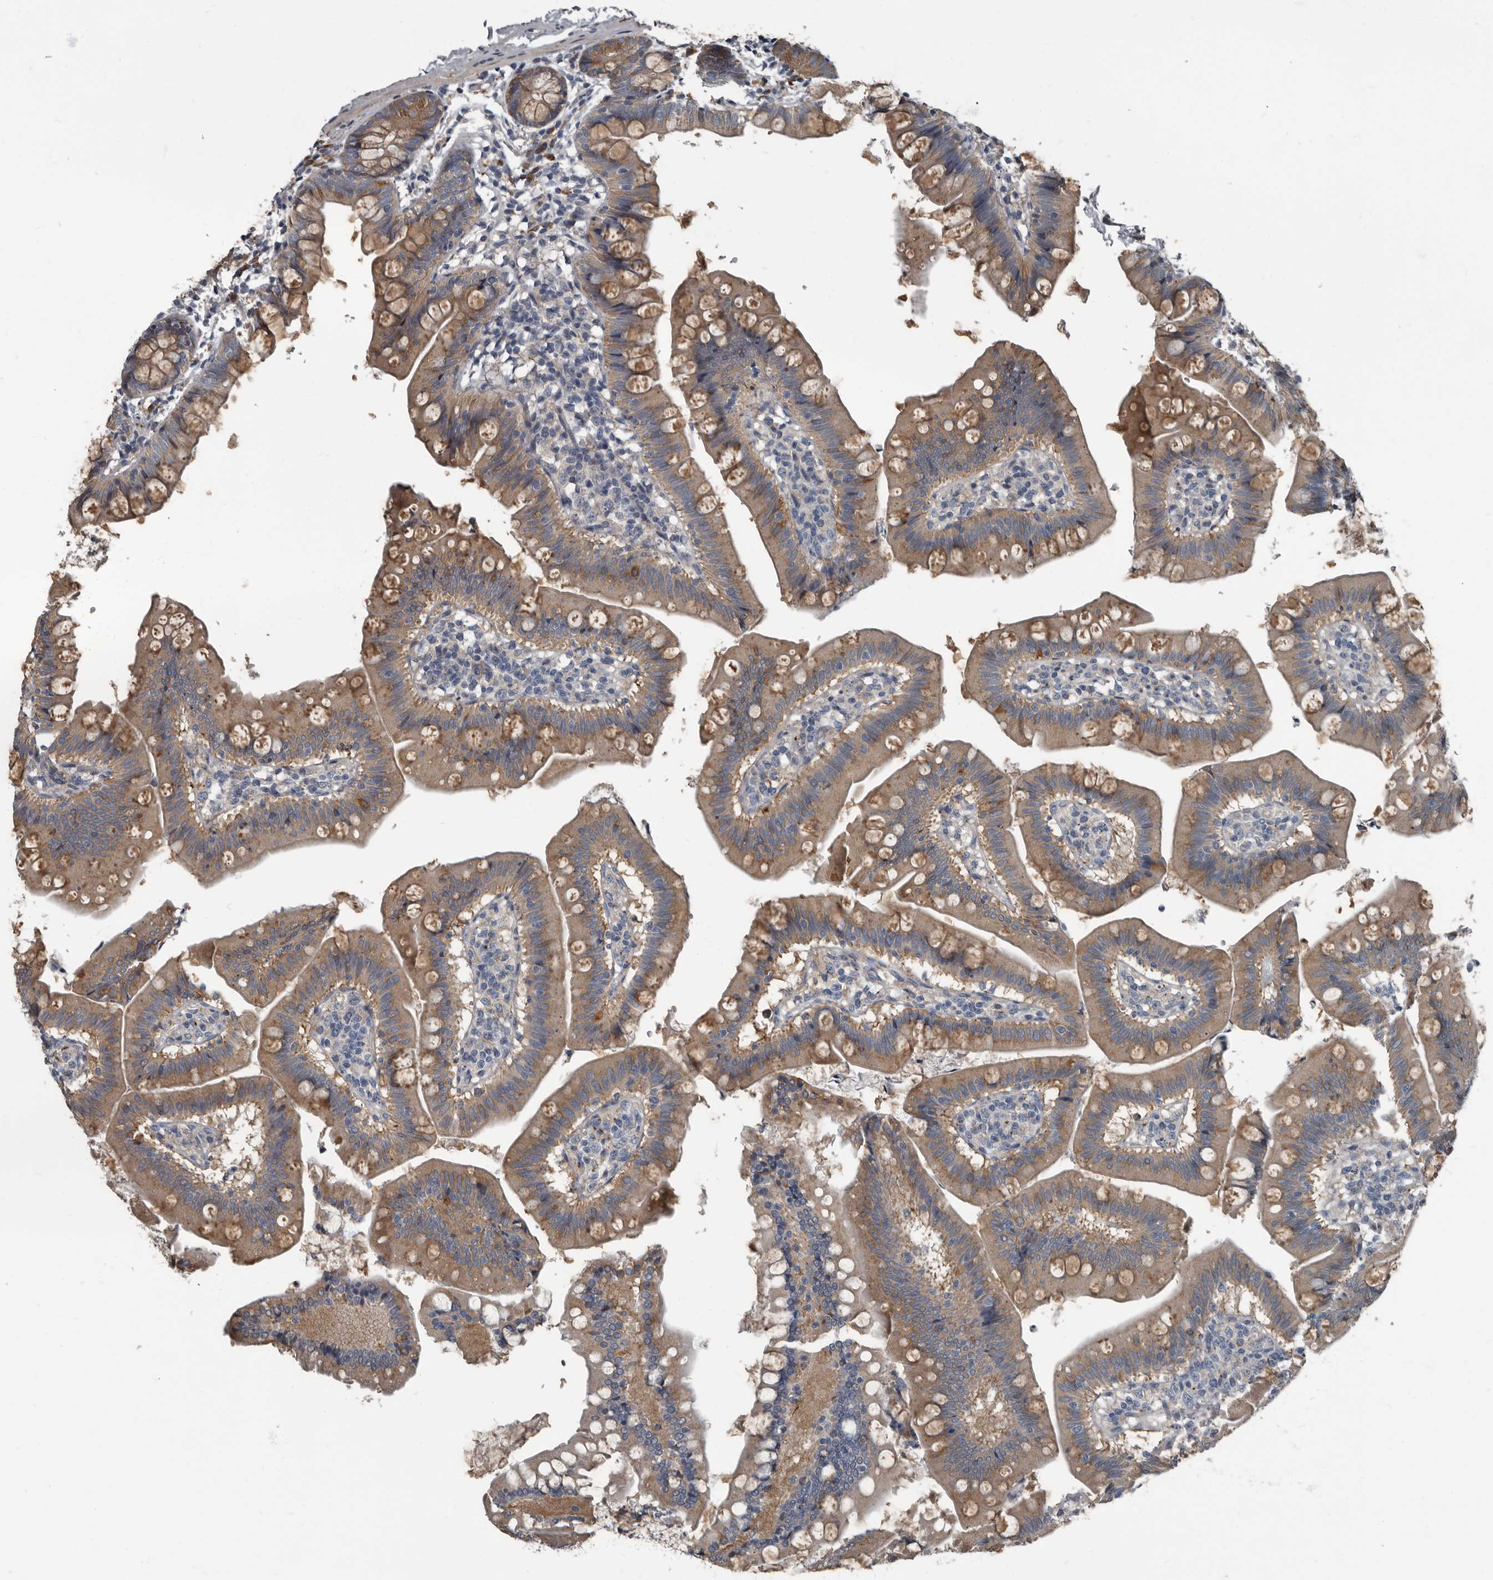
{"staining": {"intensity": "moderate", "quantity": ">75%", "location": "cytoplasmic/membranous"}, "tissue": "small intestine", "cell_type": "Glandular cells", "image_type": "normal", "snomed": [{"axis": "morphology", "description": "Normal tissue, NOS"}, {"axis": "topography", "description": "Small intestine"}], "caption": "Protein staining of unremarkable small intestine shows moderate cytoplasmic/membranous positivity in approximately >75% of glandular cells. Using DAB (3,3'-diaminobenzidine) (brown) and hematoxylin (blue) stains, captured at high magnification using brightfield microscopy.", "gene": "TPD52L1", "patient": {"sex": "male", "age": 7}}